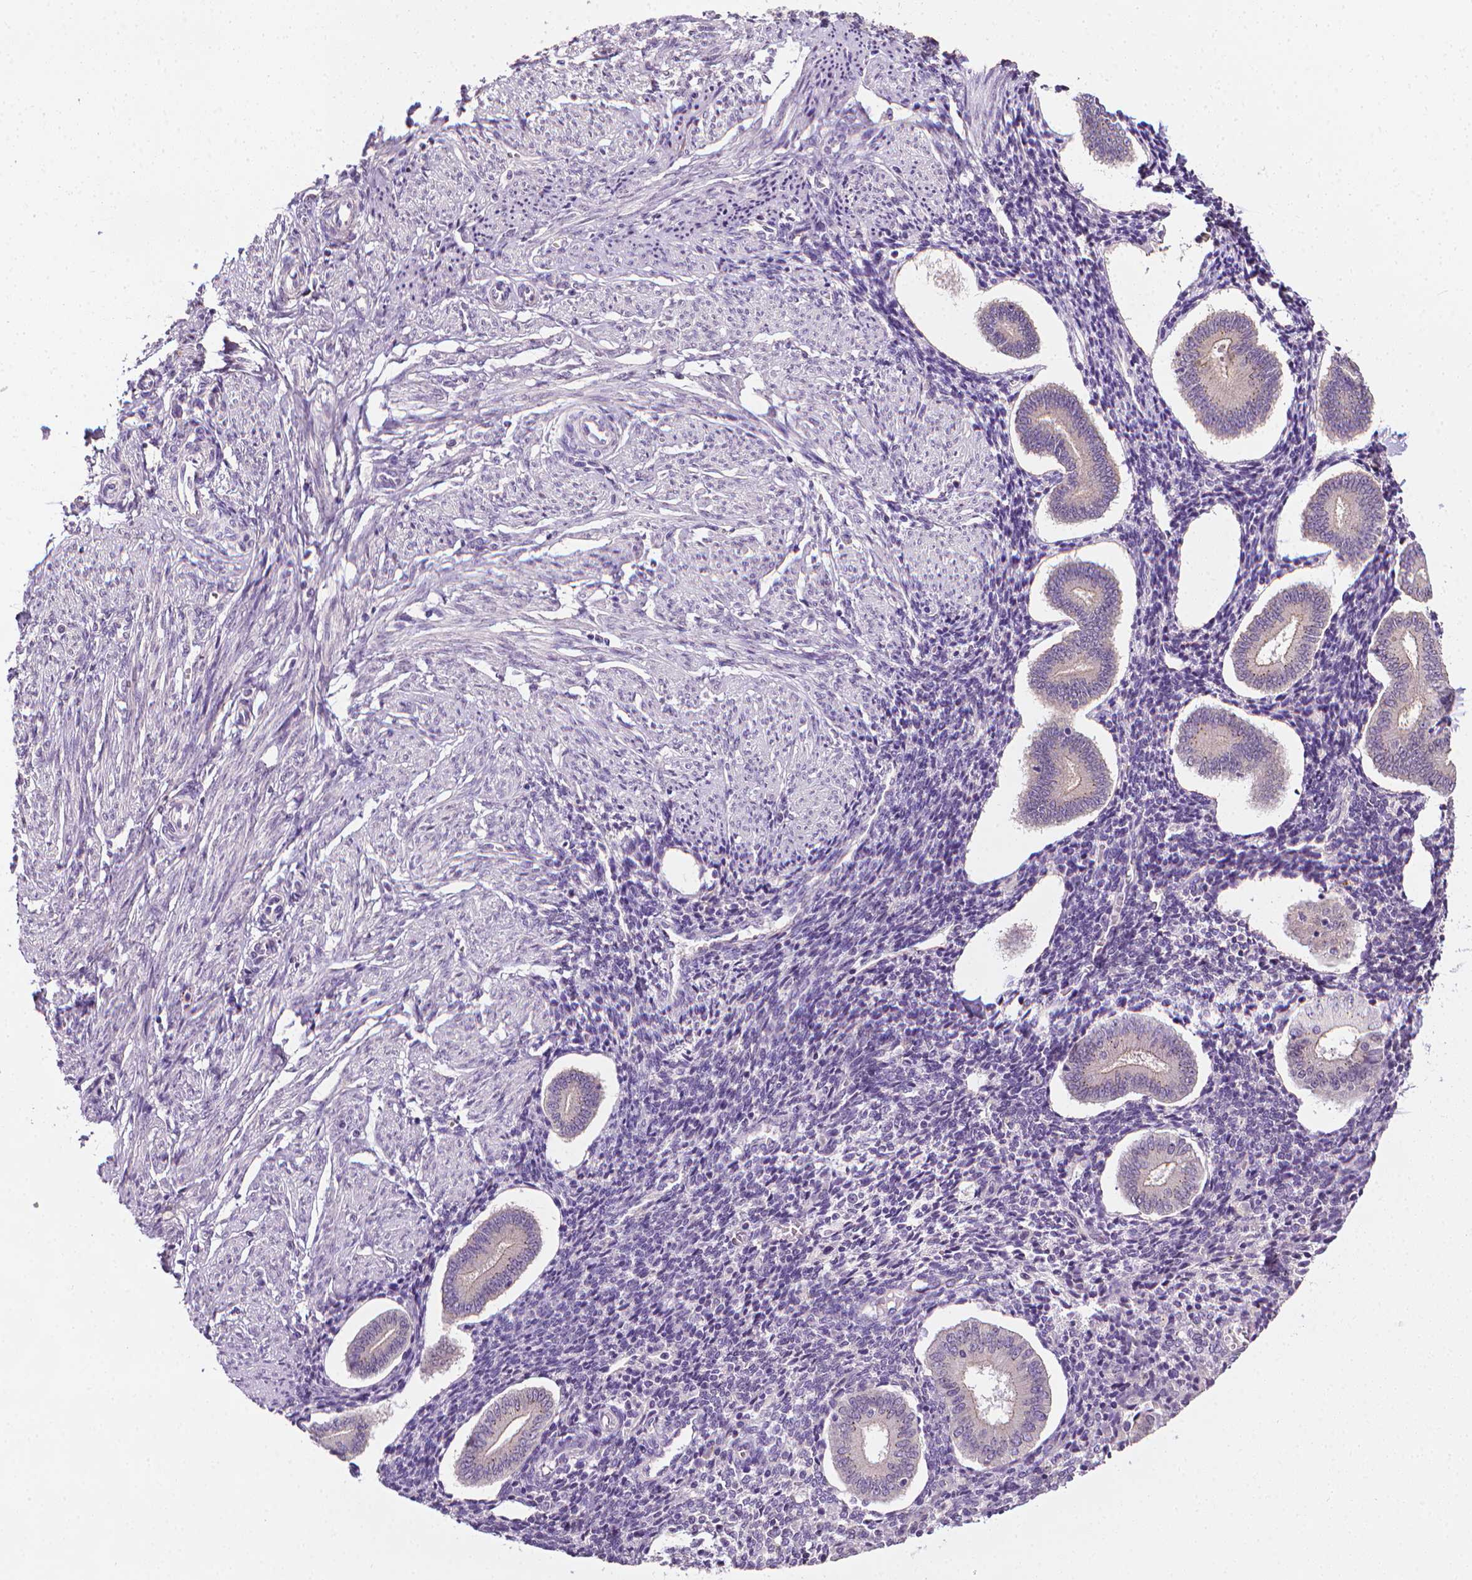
{"staining": {"intensity": "negative", "quantity": "none", "location": "none"}, "tissue": "endometrium", "cell_type": "Cells in endometrial stroma", "image_type": "normal", "snomed": [{"axis": "morphology", "description": "Normal tissue, NOS"}, {"axis": "topography", "description": "Endometrium"}], "caption": "This image is of unremarkable endometrium stained with IHC to label a protein in brown with the nuclei are counter-stained blue. There is no staining in cells in endometrial stroma. (DAB immunohistochemistry (IHC) visualized using brightfield microscopy, high magnification).", "gene": "MCOLN3", "patient": {"sex": "female", "age": 40}}